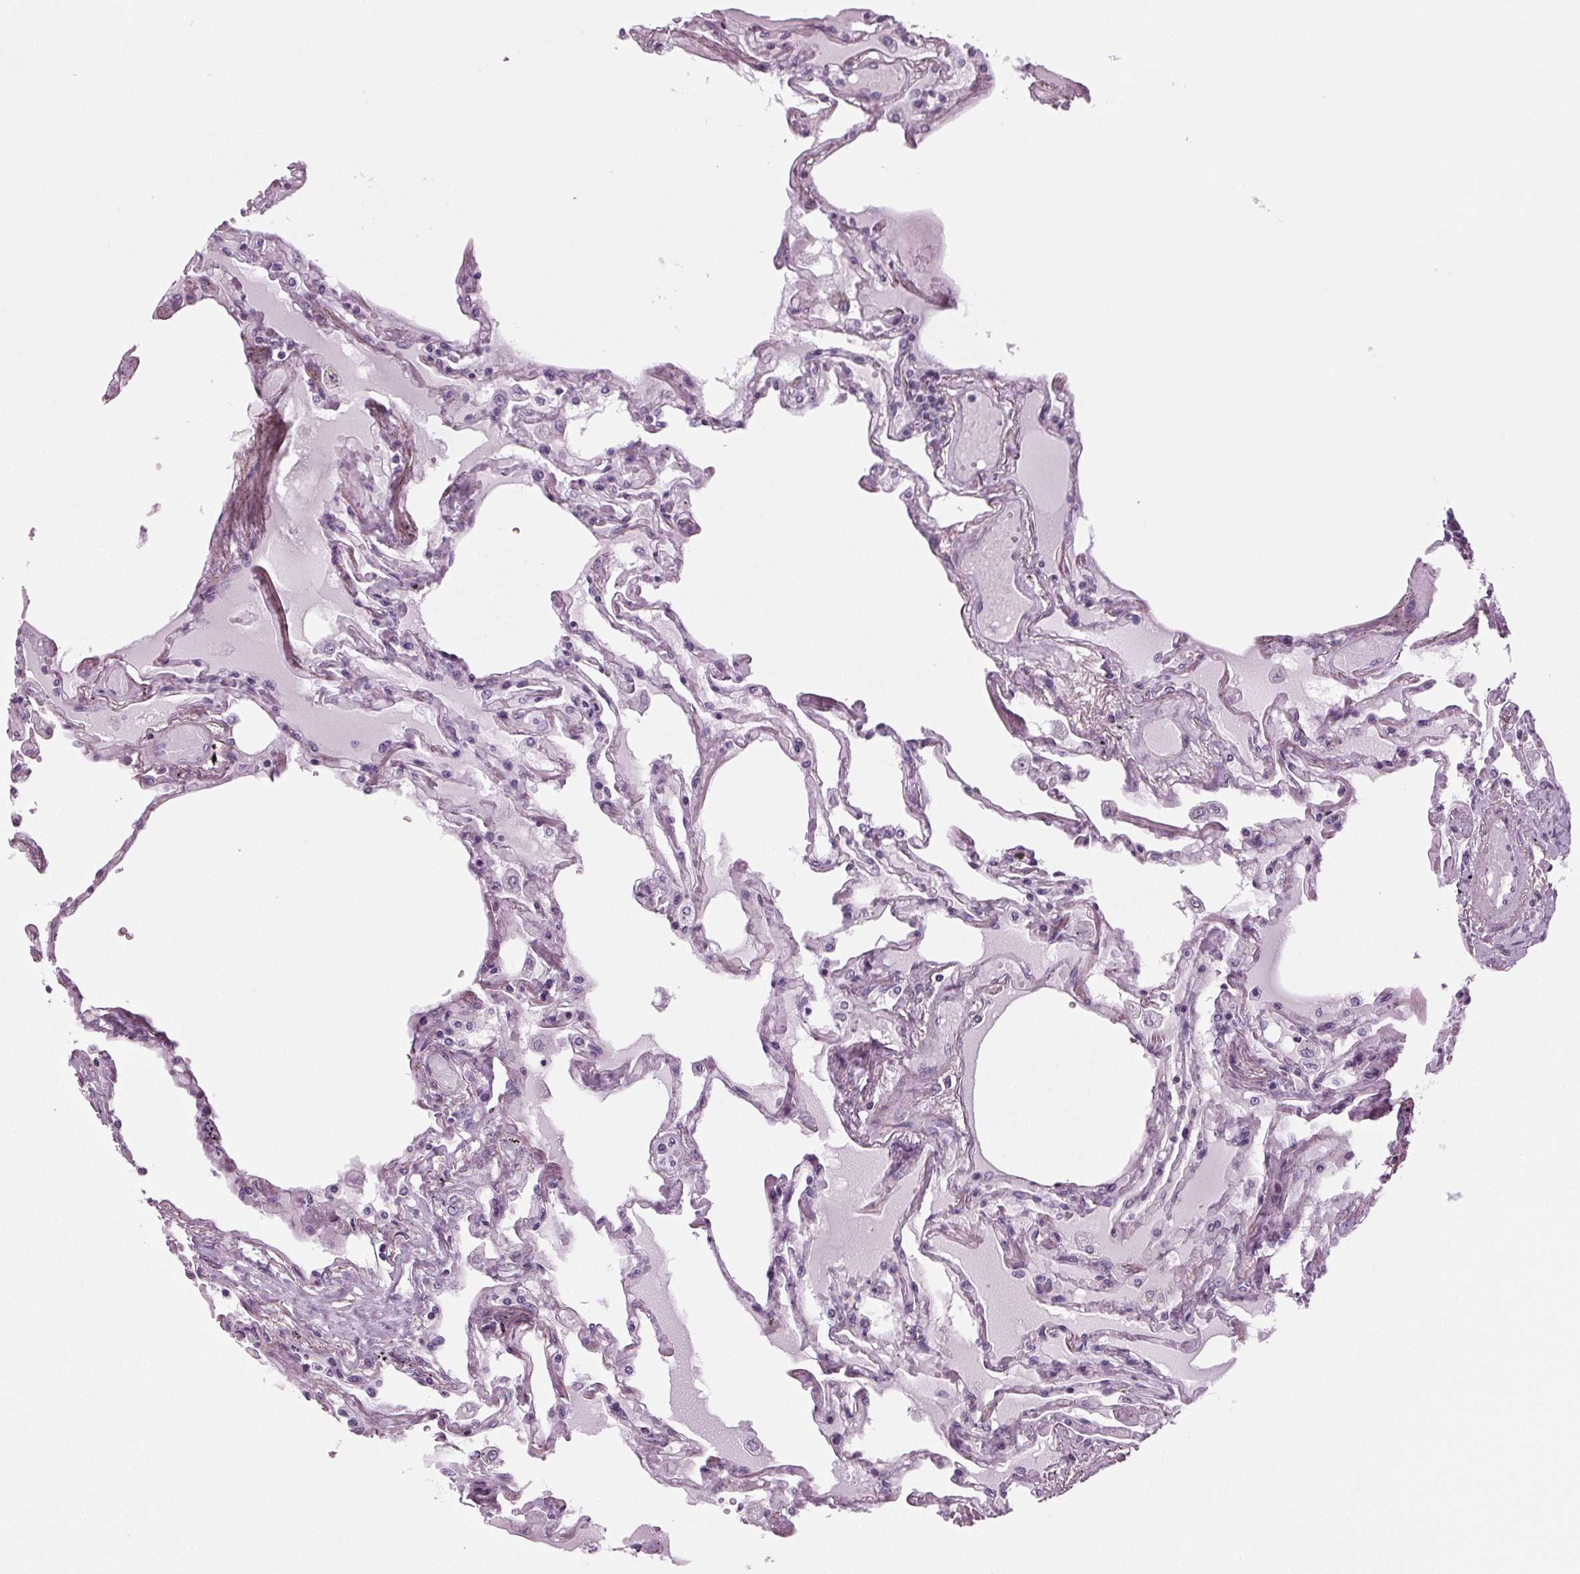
{"staining": {"intensity": "negative", "quantity": "none", "location": "none"}, "tissue": "lung", "cell_type": "Alveolar cells", "image_type": "normal", "snomed": [{"axis": "morphology", "description": "Normal tissue, NOS"}, {"axis": "morphology", "description": "Adenocarcinoma, NOS"}, {"axis": "topography", "description": "Cartilage tissue"}, {"axis": "topography", "description": "Lung"}], "caption": "Protein analysis of normal lung exhibits no significant expression in alveolar cells. (Immunohistochemistry, brightfield microscopy, high magnification).", "gene": "BHLHE22", "patient": {"sex": "female", "age": 67}}